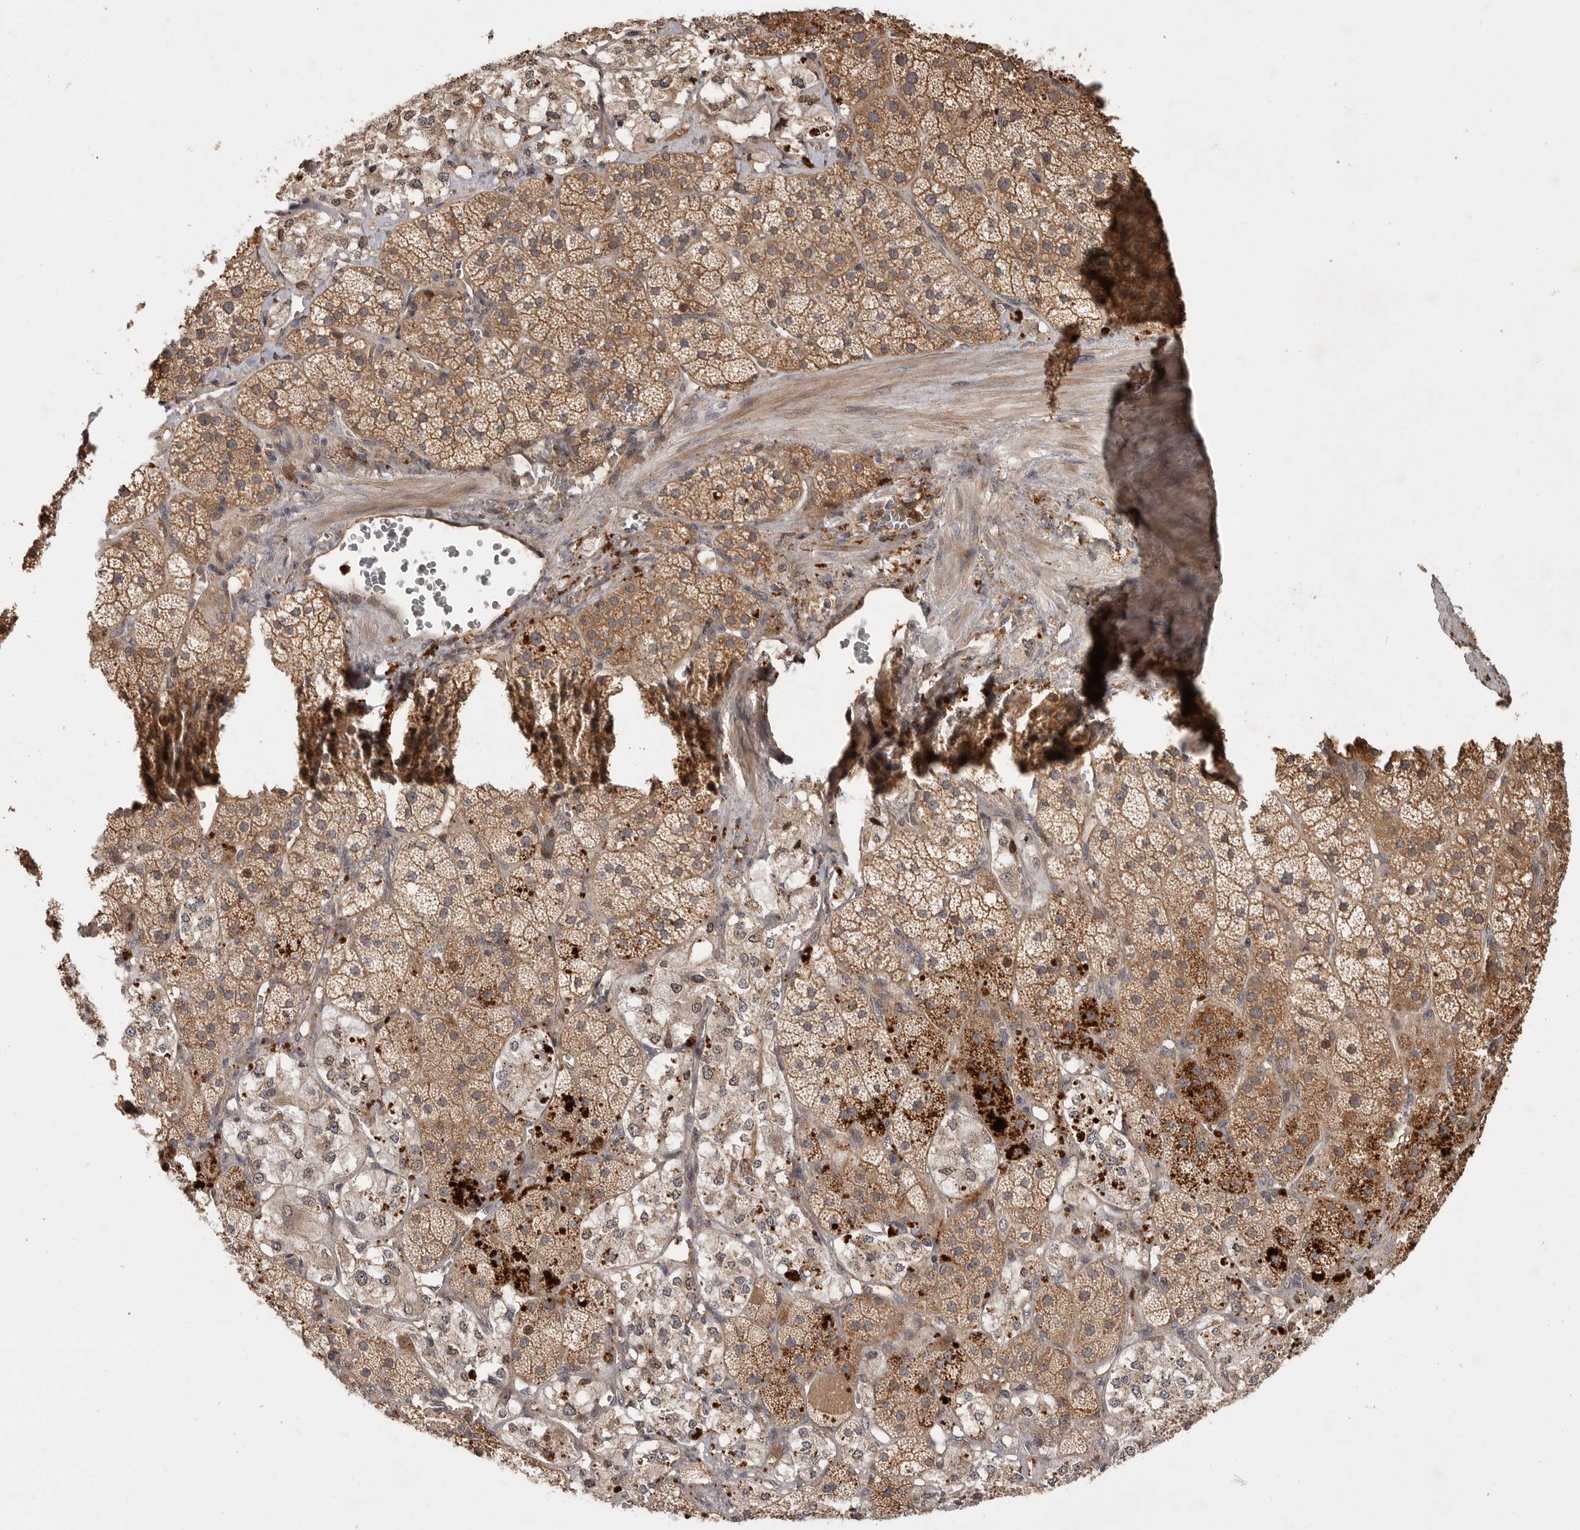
{"staining": {"intensity": "moderate", "quantity": ">75%", "location": "cytoplasmic/membranous"}, "tissue": "adrenal gland", "cell_type": "Glandular cells", "image_type": "normal", "snomed": [{"axis": "morphology", "description": "Normal tissue, NOS"}, {"axis": "topography", "description": "Adrenal gland"}], "caption": "Immunohistochemistry (IHC) of normal adrenal gland reveals medium levels of moderate cytoplasmic/membranous positivity in approximately >75% of glandular cells.", "gene": "VN1R4", "patient": {"sex": "male", "age": 57}}